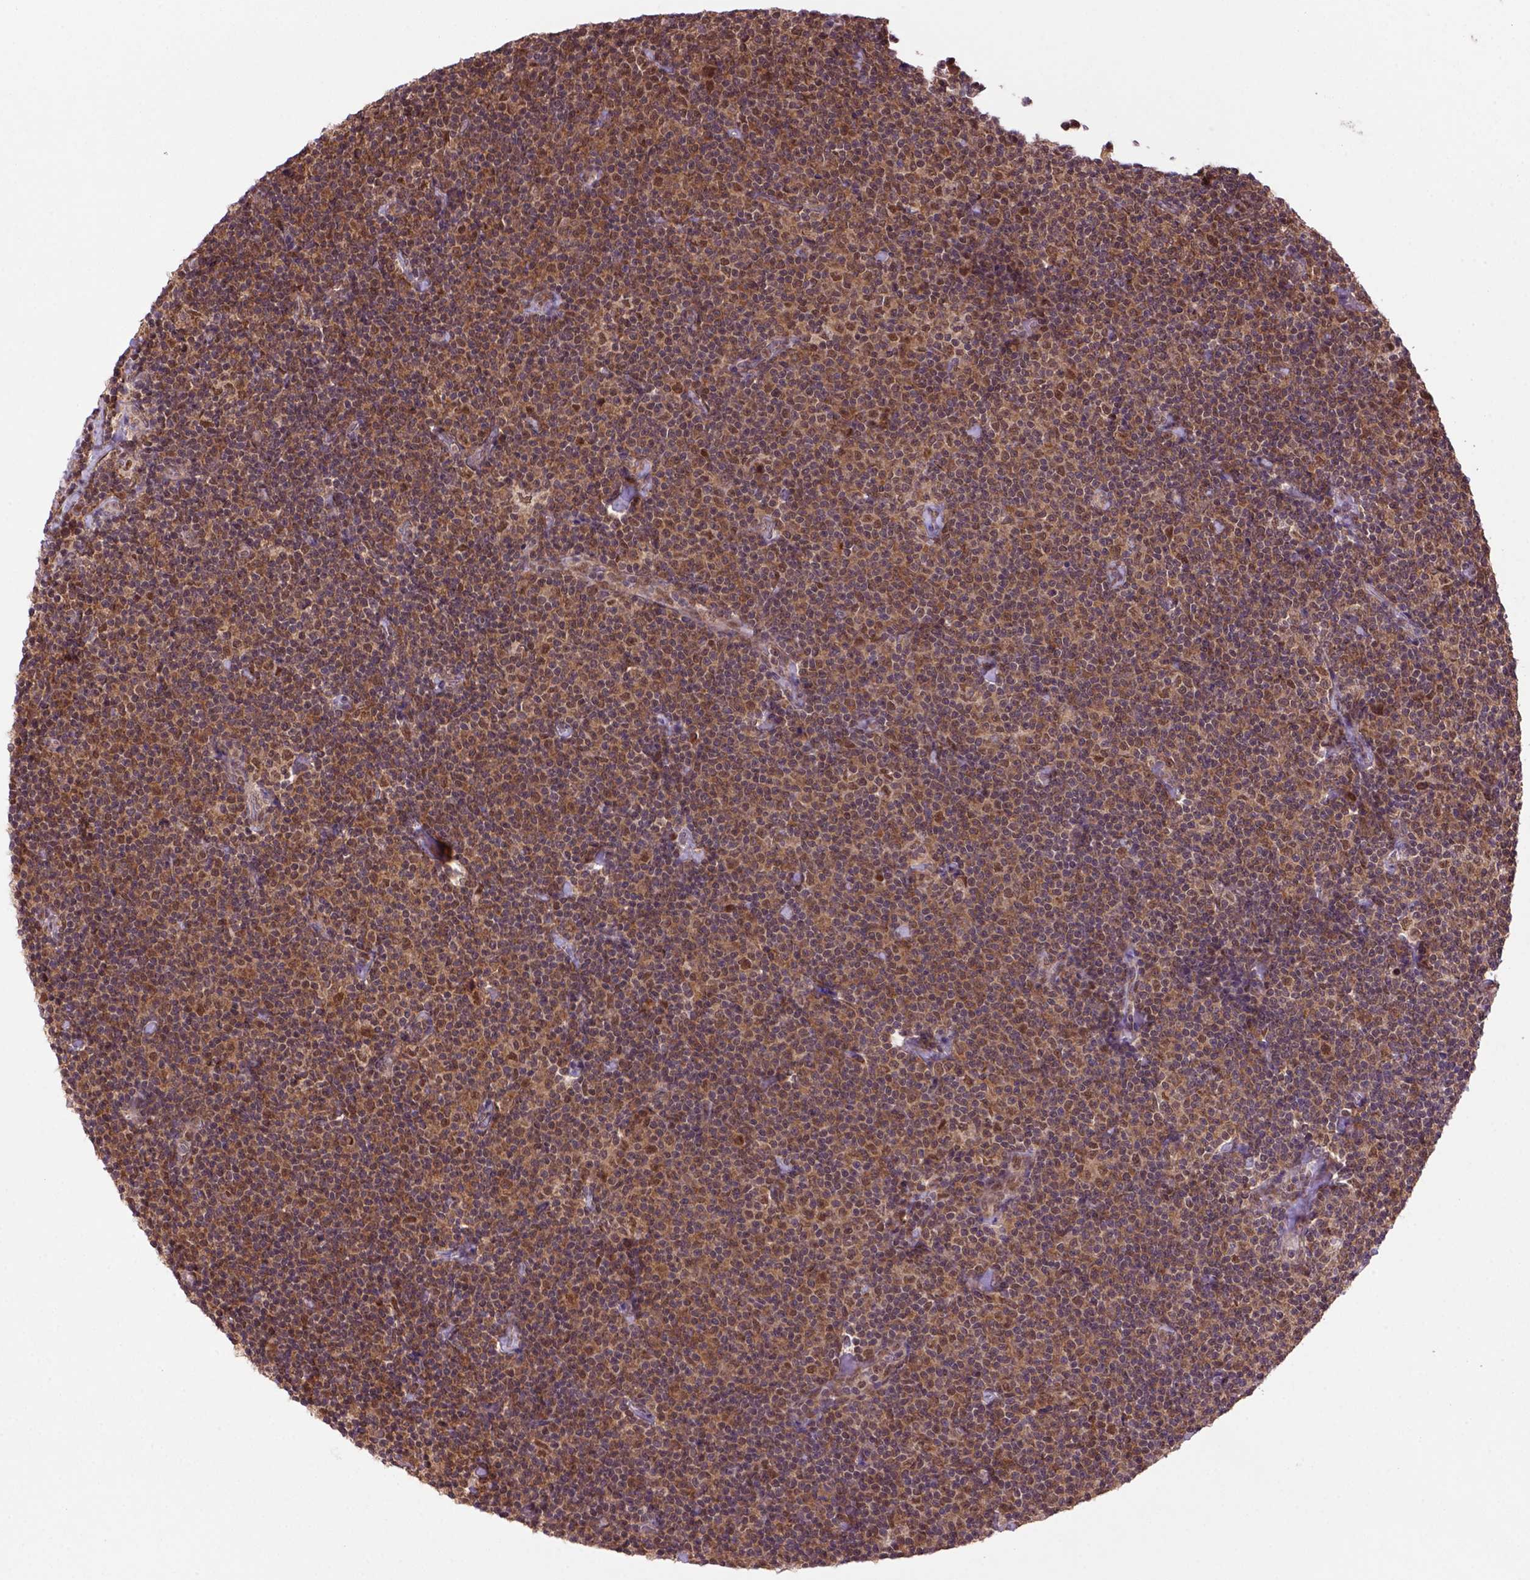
{"staining": {"intensity": "strong", "quantity": ">75%", "location": "cytoplasmic/membranous,nuclear"}, "tissue": "lymphoma", "cell_type": "Tumor cells", "image_type": "cancer", "snomed": [{"axis": "morphology", "description": "Malignant lymphoma, non-Hodgkin's type, Low grade"}, {"axis": "topography", "description": "Lymph node"}], "caption": "A brown stain labels strong cytoplasmic/membranous and nuclear expression of a protein in lymphoma tumor cells. (Brightfield microscopy of DAB IHC at high magnification).", "gene": "PSMC2", "patient": {"sex": "male", "age": 81}}